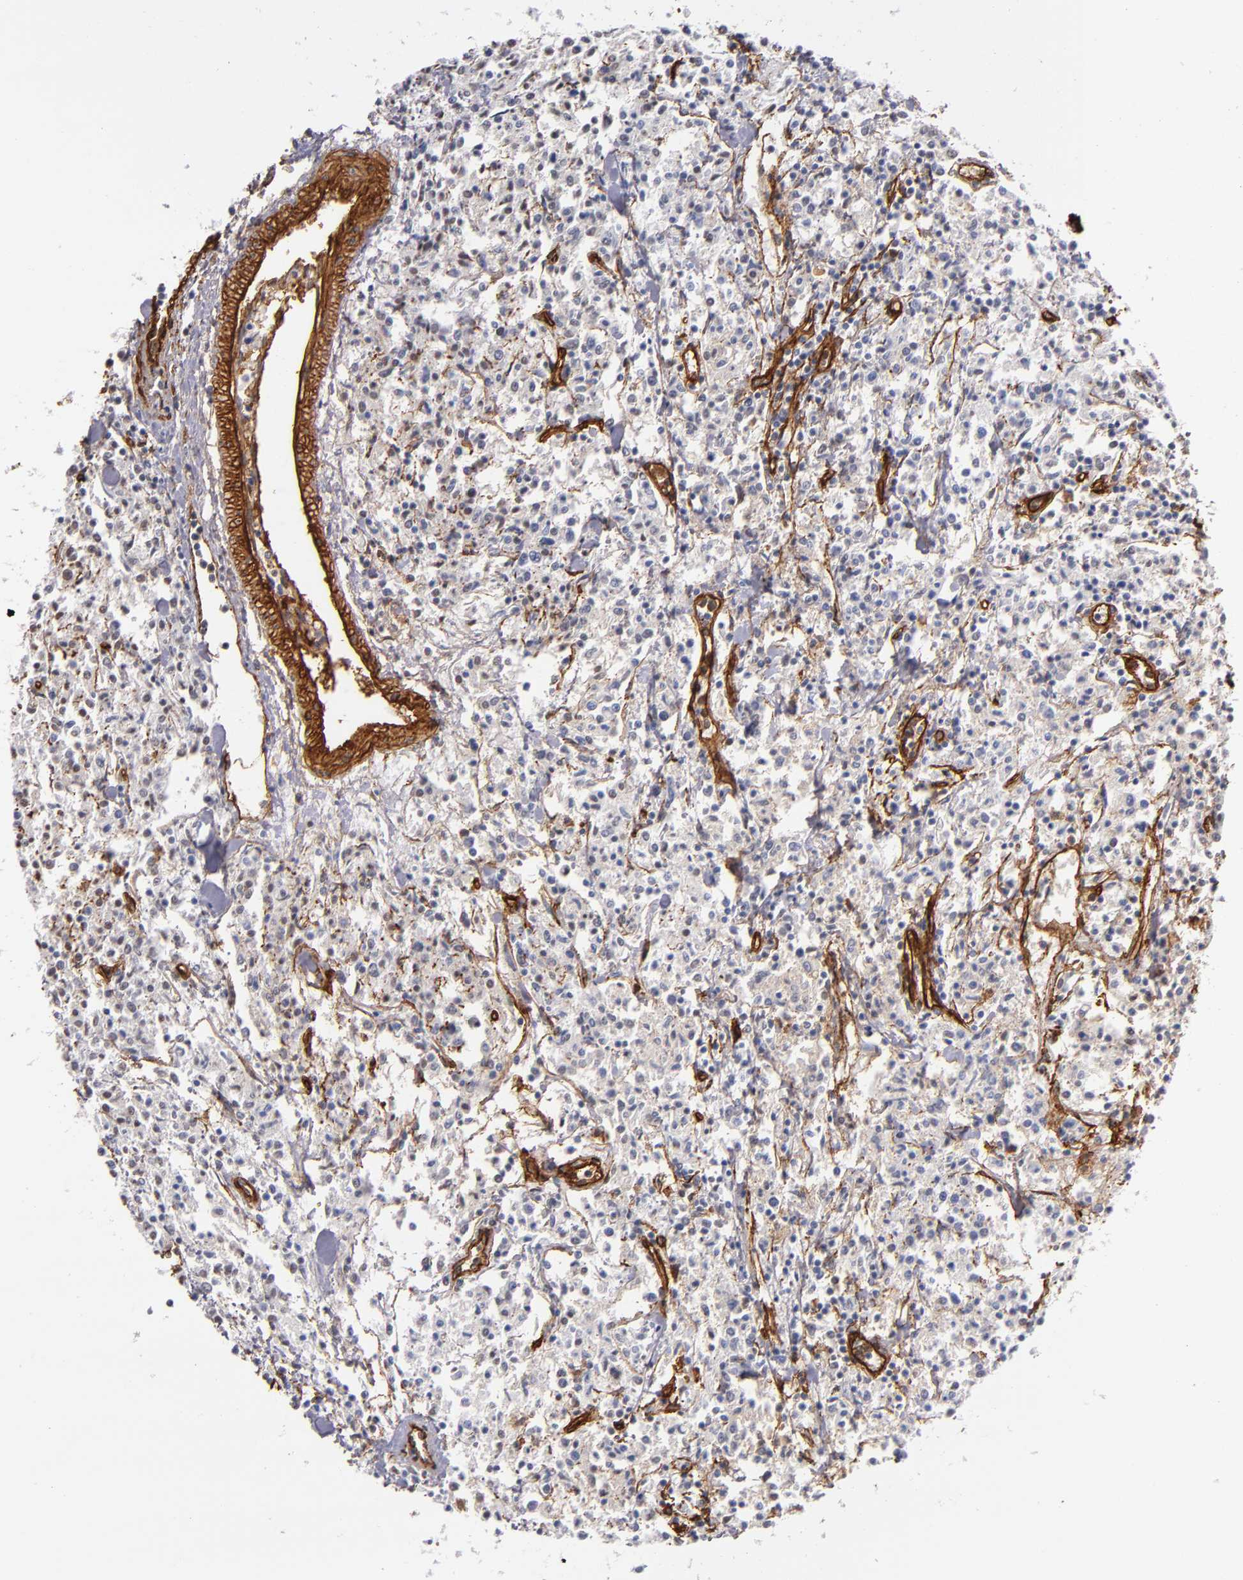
{"staining": {"intensity": "negative", "quantity": "none", "location": "none"}, "tissue": "lymphoma", "cell_type": "Tumor cells", "image_type": "cancer", "snomed": [{"axis": "morphology", "description": "Malignant lymphoma, non-Hodgkin's type, Low grade"}, {"axis": "topography", "description": "Small intestine"}], "caption": "An IHC photomicrograph of lymphoma is shown. There is no staining in tumor cells of lymphoma.", "gene": "LAMC1", "patient": {"sex": "female", "age": 59}}